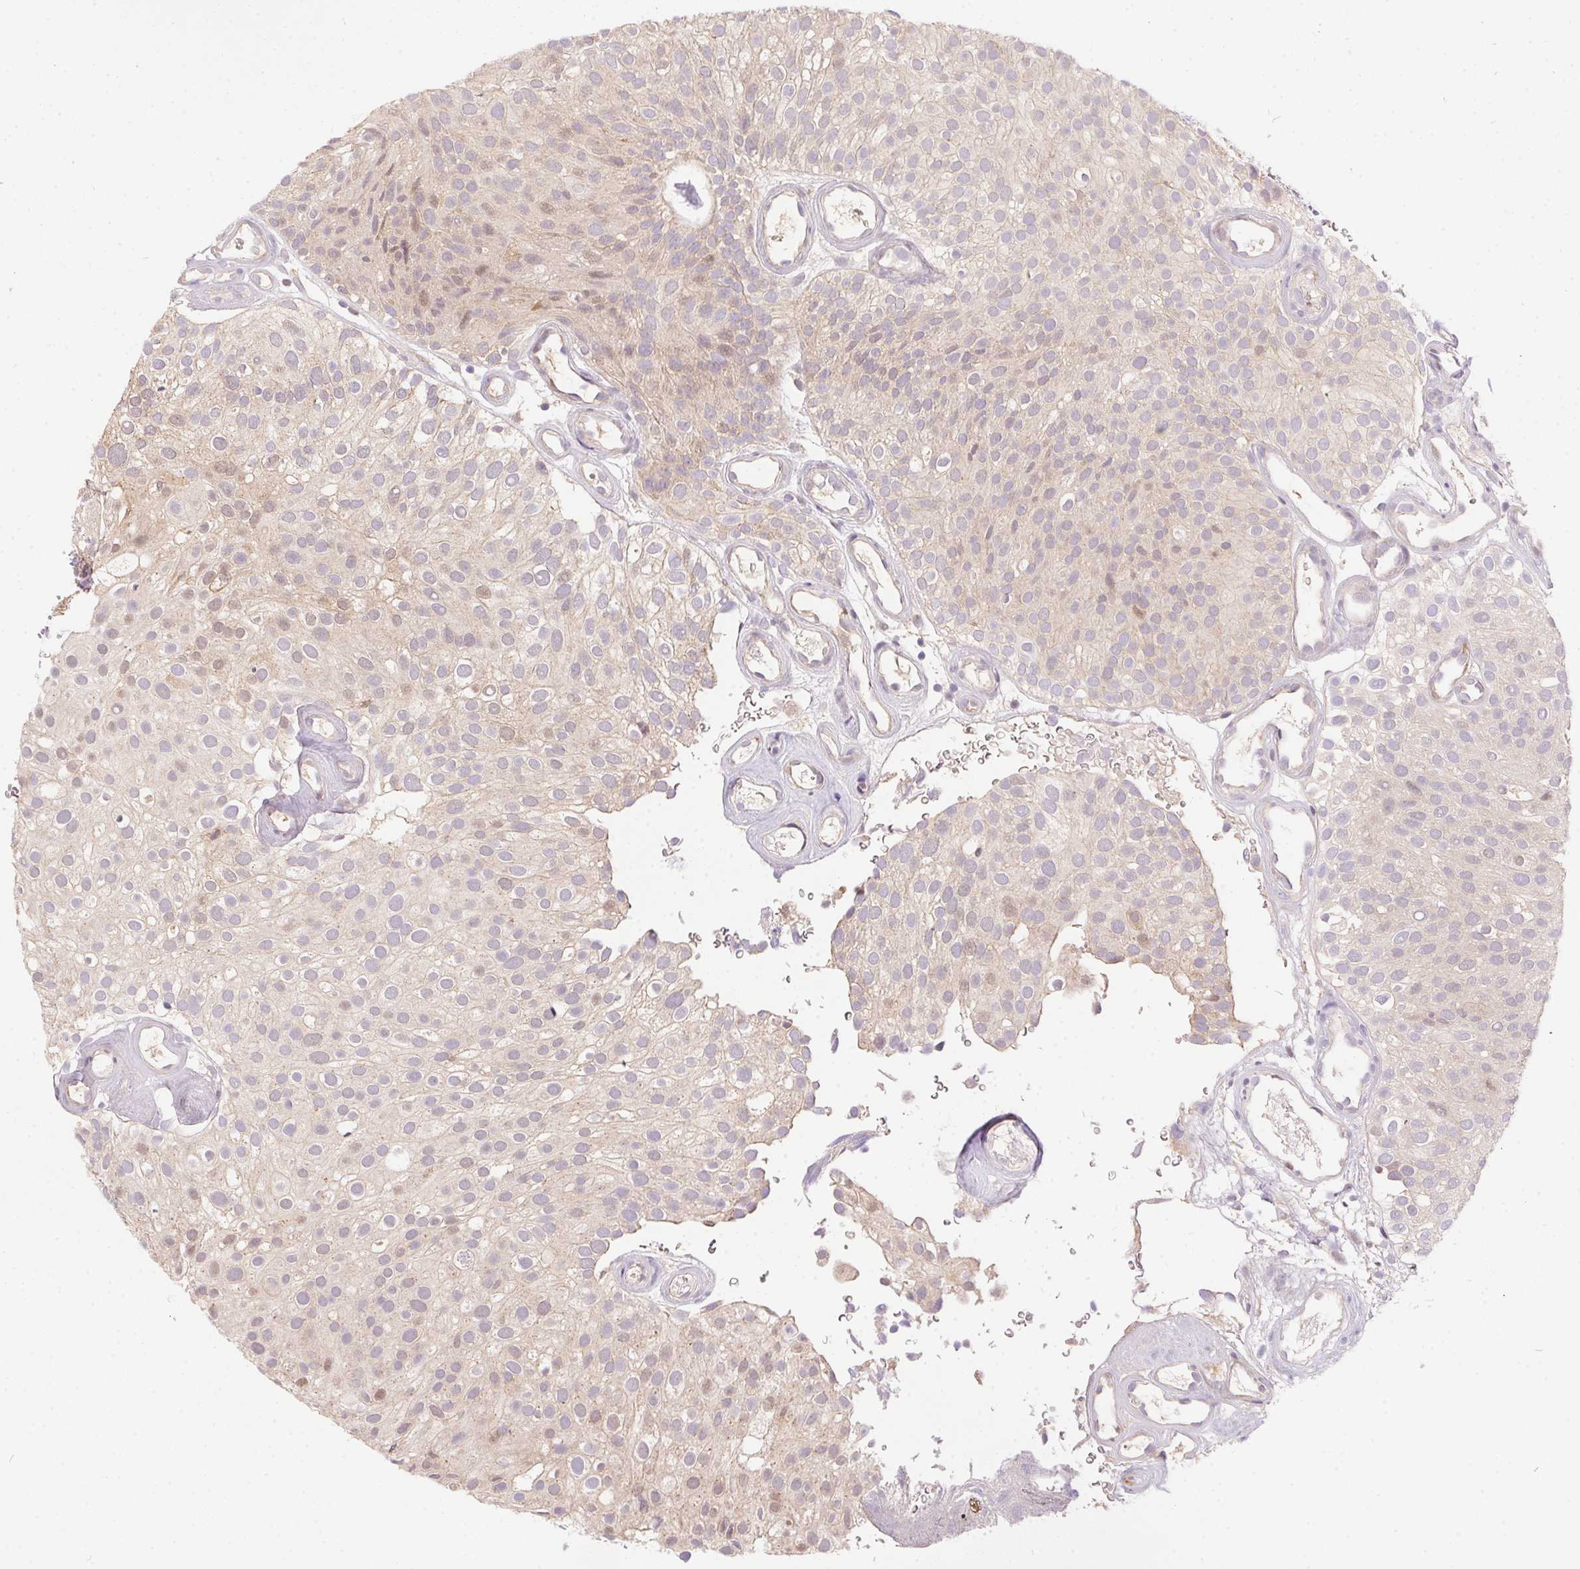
{"staining": {"intensity": "weak", "quantity": "<25%", "location": "cytoplasmic/membranous,nuclear"}, "tissue": "urothelial cancer", "cell_type": "Tumor cells", "image_type": "cancer", "snomed": [{"axis": "morphology", "description": "Urothelial carcinoma, Low grade"}, {"axis": "topography", "description": "Urinary bladder"}], "caption": "Immunohistochemistry (IHC) photomicrograph of neoplastic tissue: low-grade urothelial carcinoma stained with DAB exhibits no significant protein positivity in tumor cells. Nuclei are stained in blue.", "gene": "NUDT16", "patient": {"sex": "male", "age": 78}}